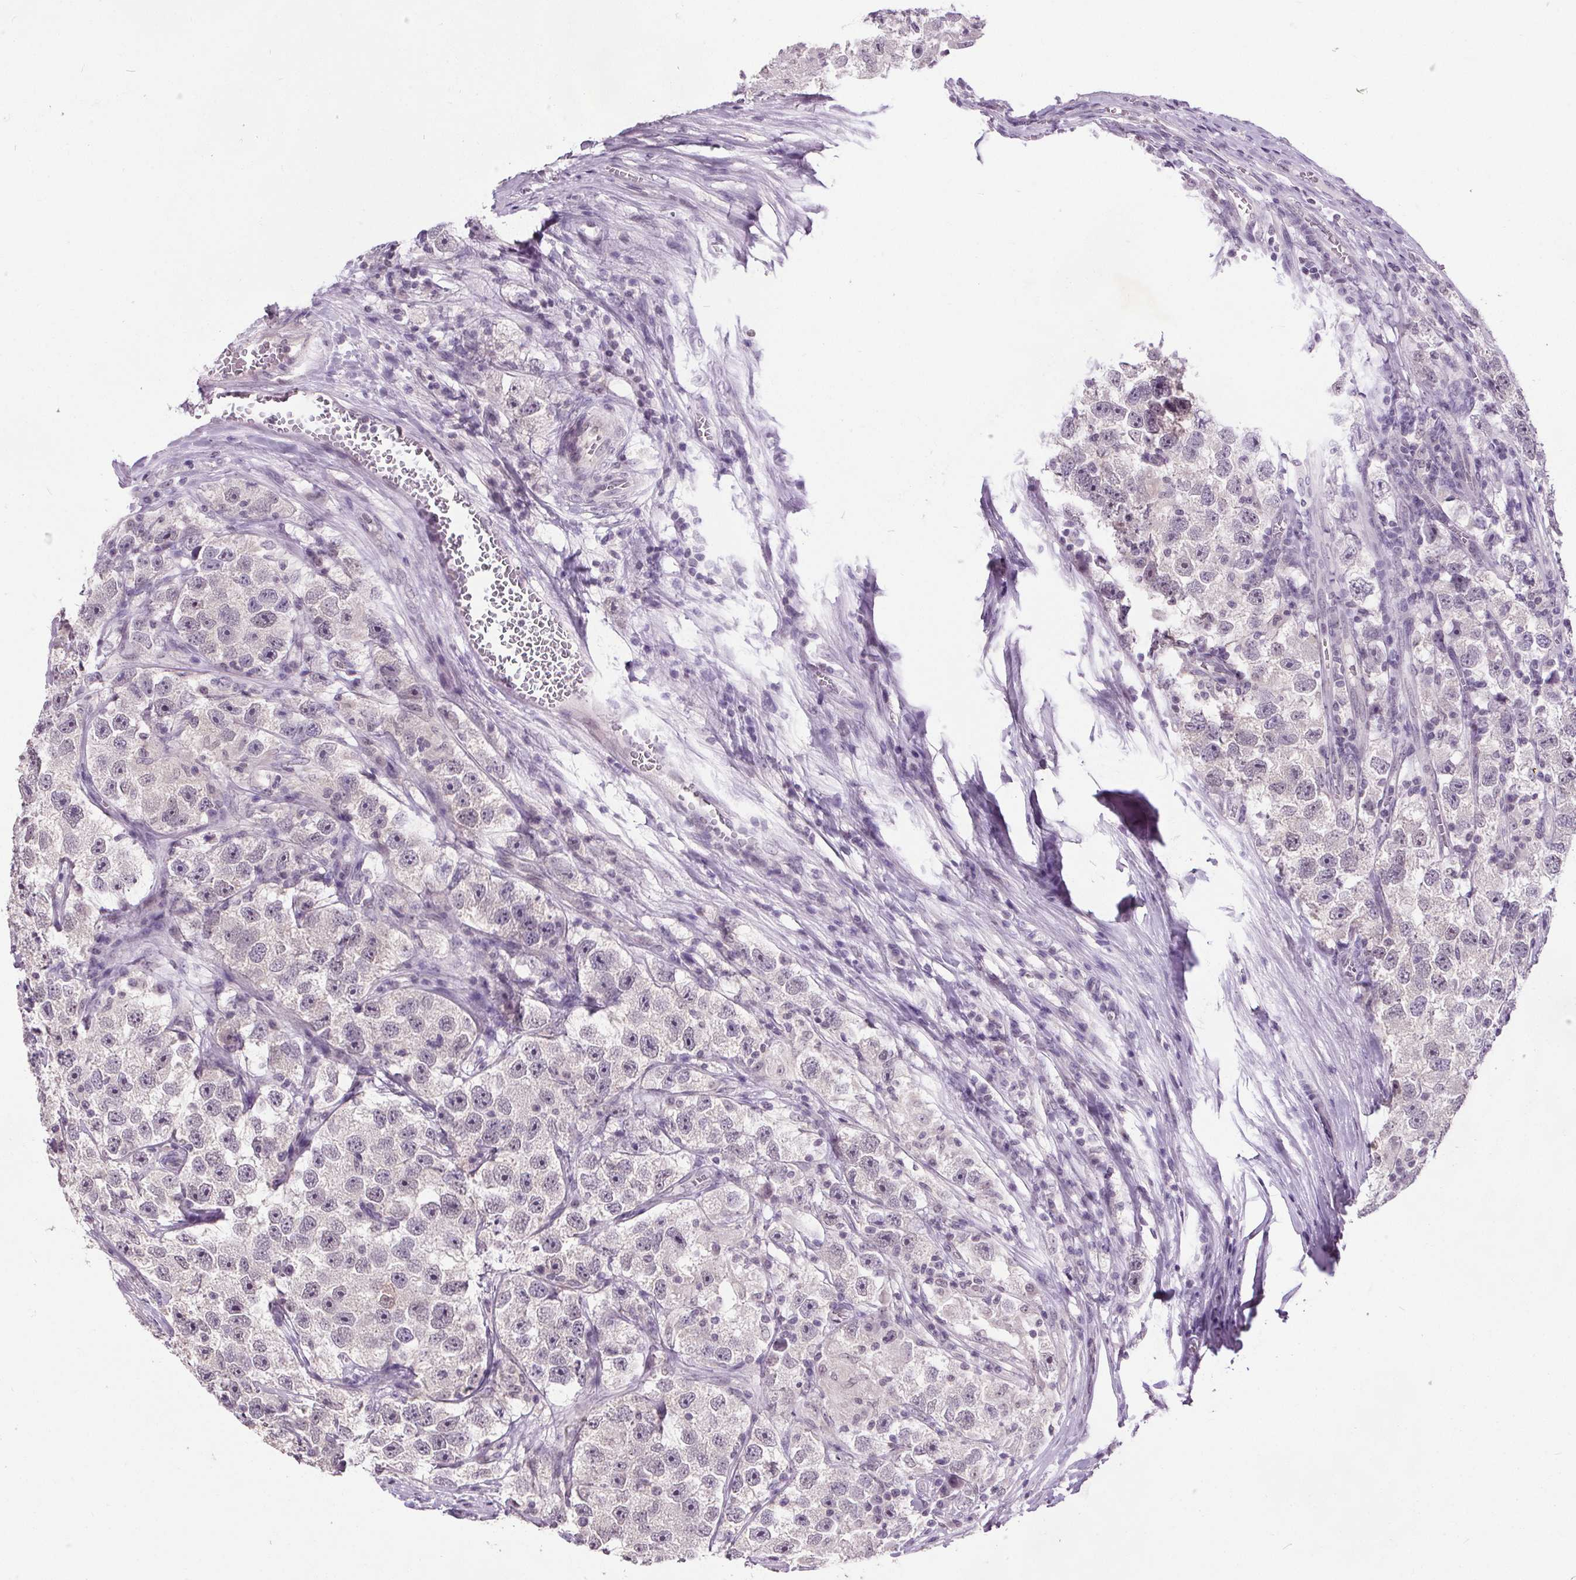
{"staining": {"intensity": "negative", "quantity": "none", "location": "none"}, "tissue": "testis cancer", "cell_type": "Tumor cells", "image_type": "cancer", "snomed": [{"axis": "morphology", "description": "Seminoma, NOS"}, {"axis": "topography", "description": "Testis"}], "caption": "There is no significant positivity in tumor cells of testis cancer (seminoma).", "gene": "SLC2A9", "patient": {"sex": "male", "age": 26}}